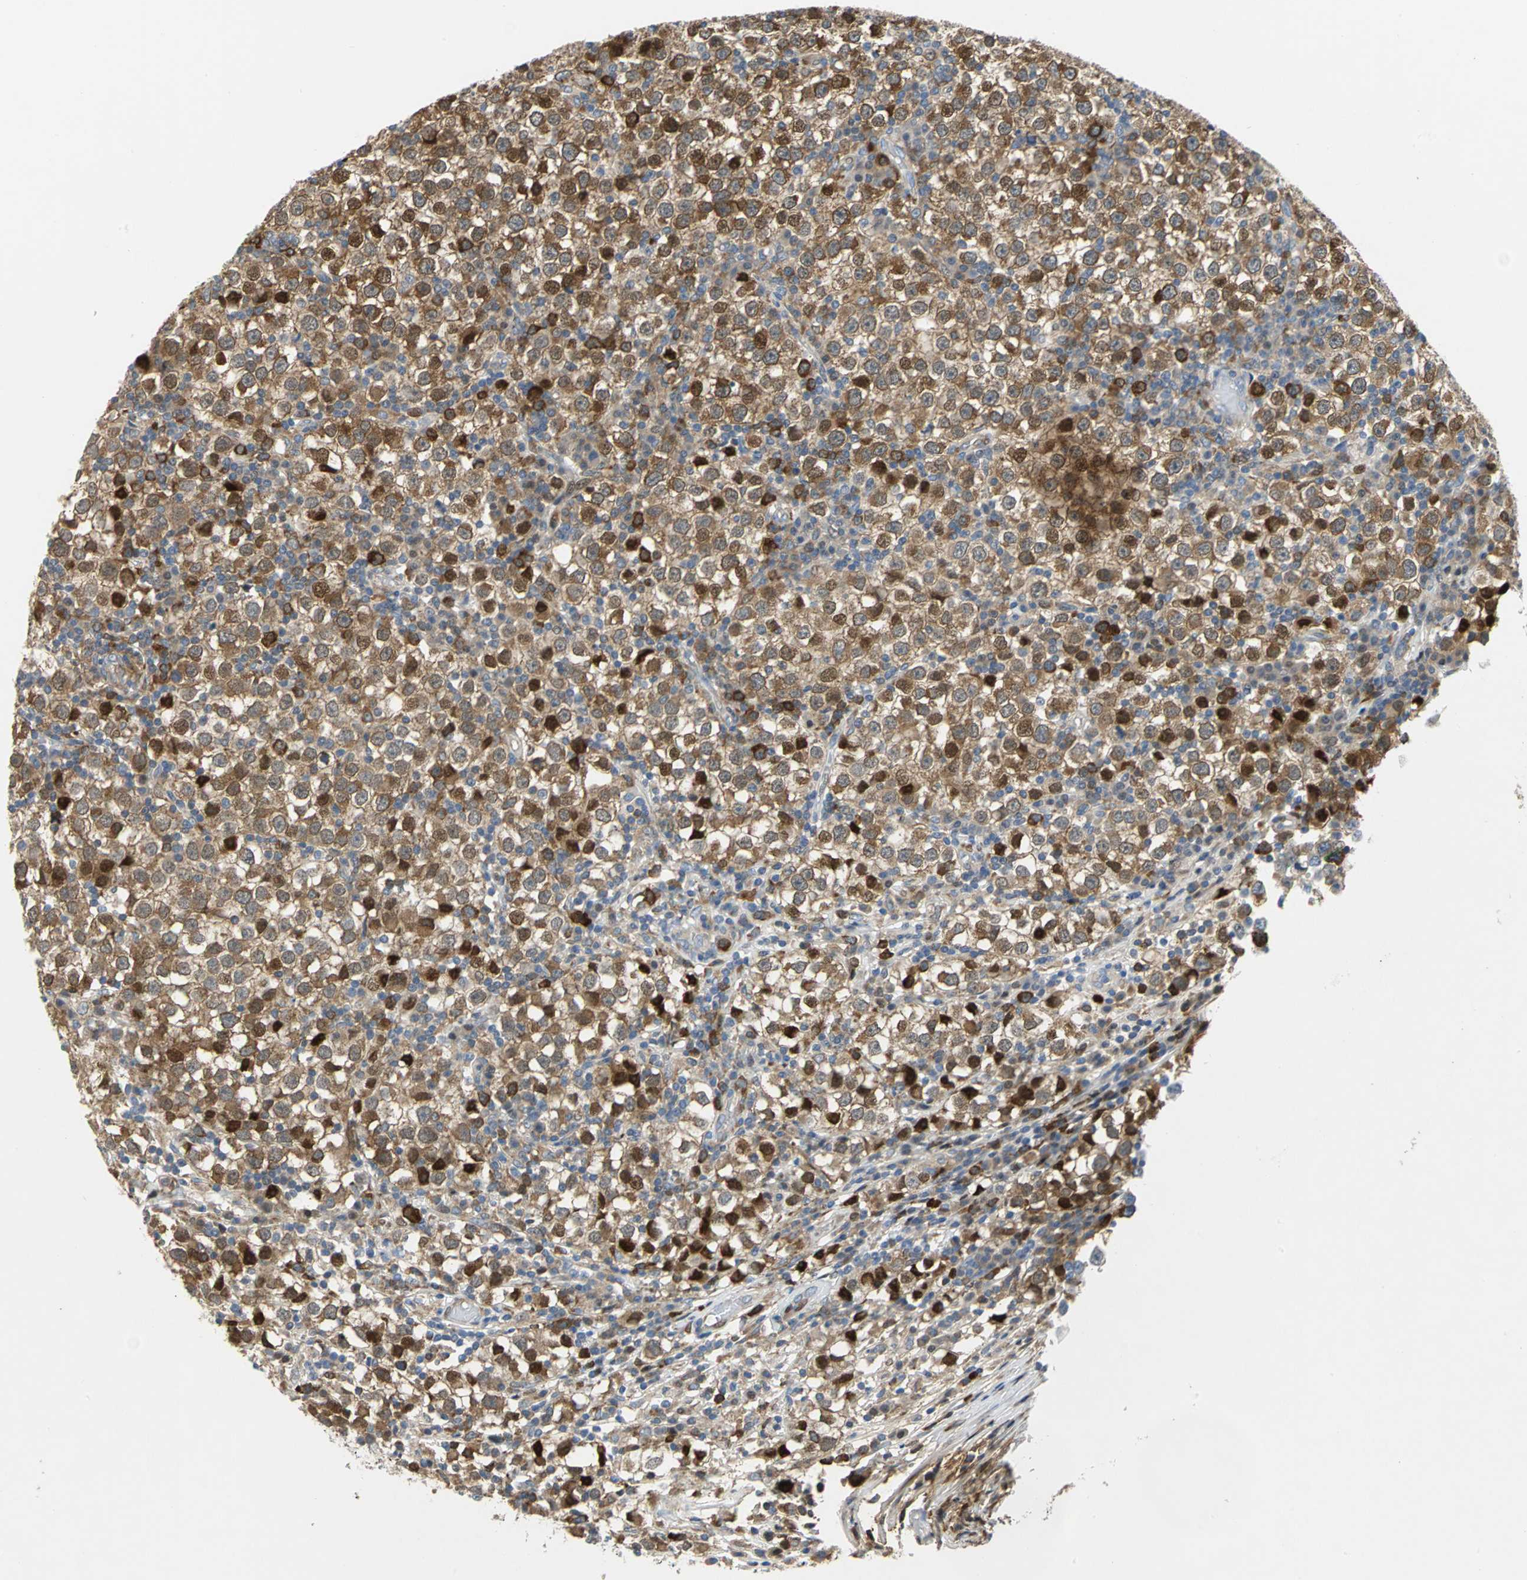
{"staining": {"intensity": "strong", "quantity": ">75%", "location": "cytoplasmic/membranous,nuclear"}, "tissue": "testis cancer", "cell_type": "Tumor cells", "image_type": "cancer", "snomed": [{"axis": "morphology", "description": "Seminoma, NOS"}, {"axis": "topography", "description": "Testis"}], "caption": "Protein staining of seminoma (testis) tissue exhibits strong cytoplasmic/membranous and nuclear positivity in about >75% of tumor cells. (brown staining indicates protein expression, while blue staining denotes nuclei).", "gene": "YBX1", "patient": {"sex": "male", "age": 65}}